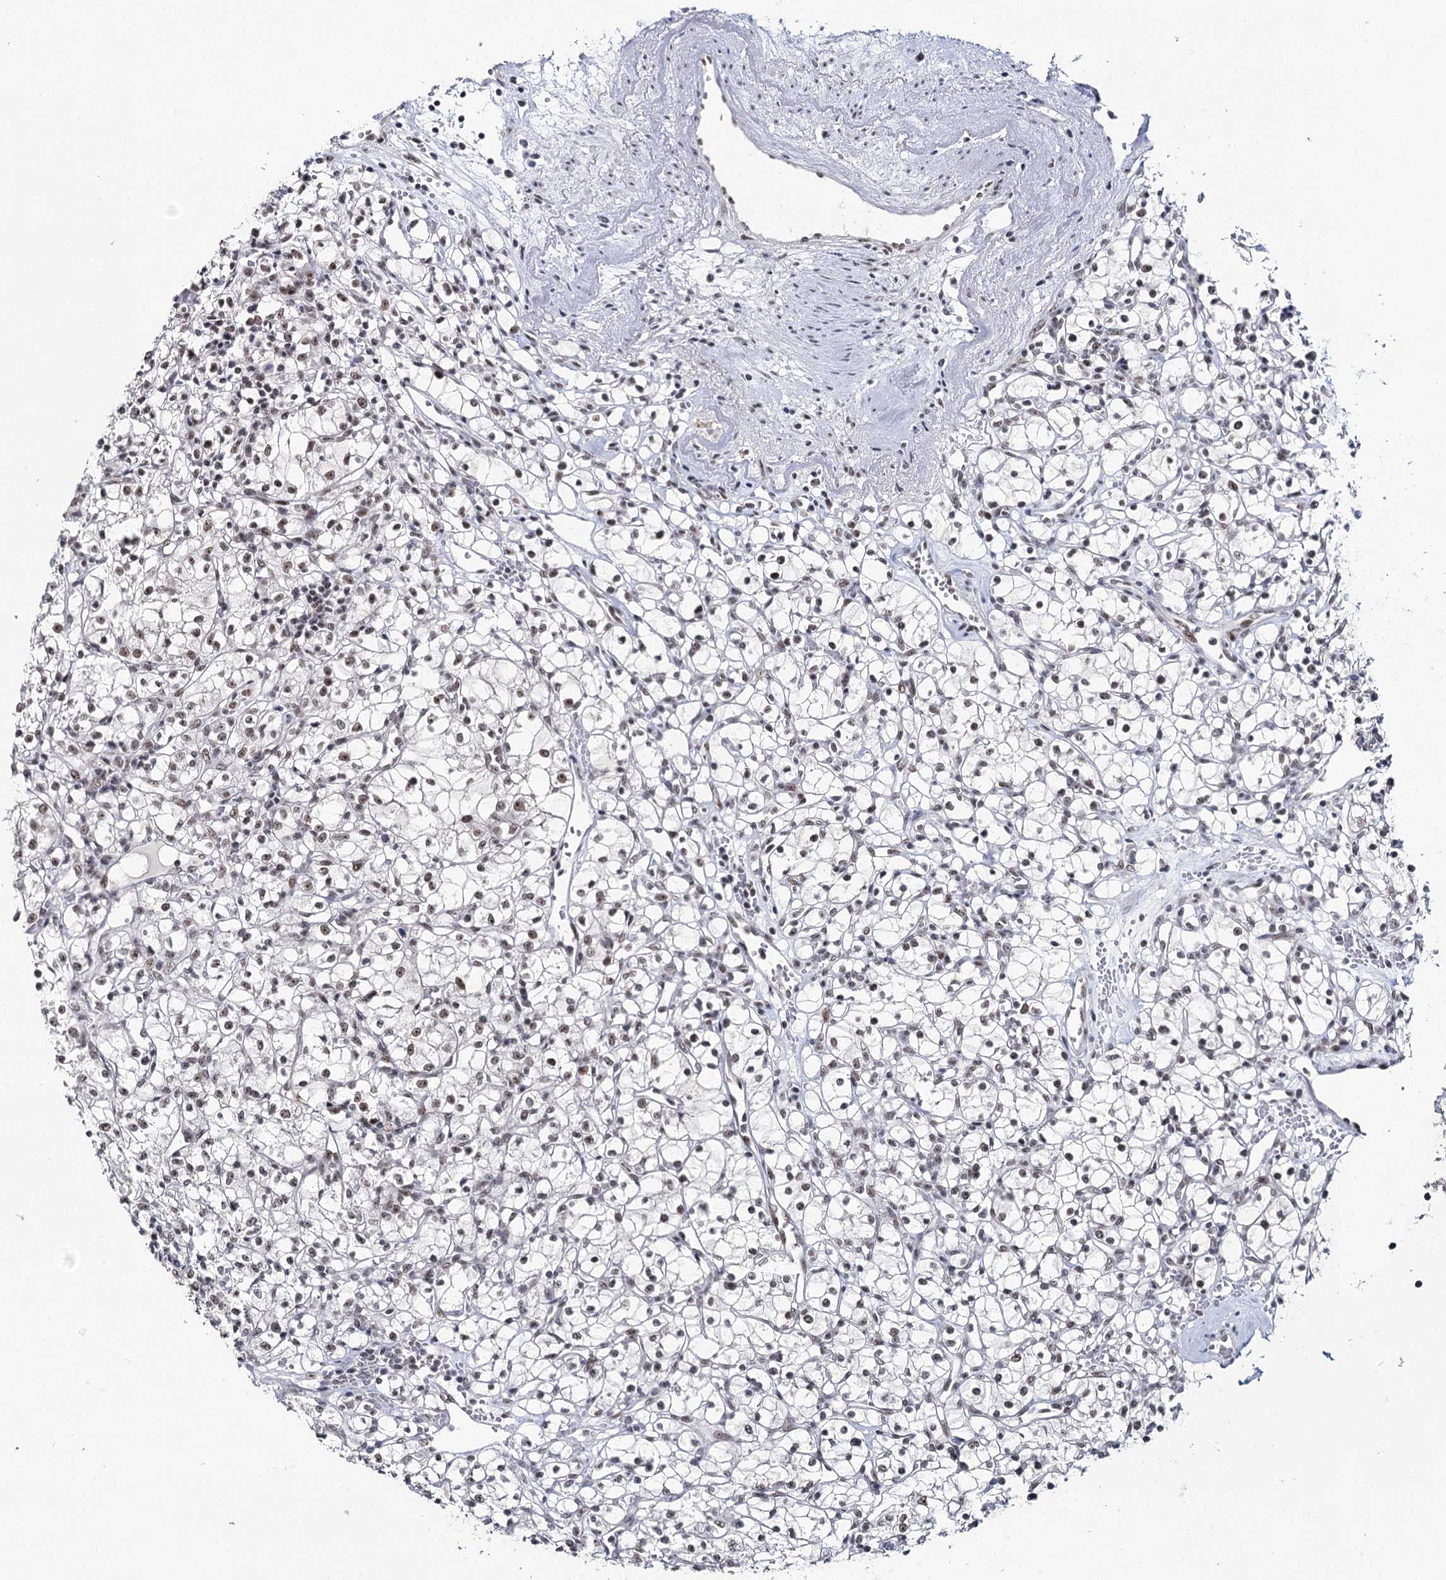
{"staining": {"intensity": "moderate", "quantity": ">75%", "location": "nuclear"}, "tissue": "renal cancer", "cell_type": "Tumor cells", "image_type": "cancer", "snomed": [{"axis": "morphology", "description": "Adenocarcinoma, NOS"}, {"axis": "topography", "description": "Kidney"}], "caption": "There is medium levels of moderate nuclear positivity in tumor cells of adenocarcinoma (renal), as demonstrated by immunohistochemical staining (brown color).", "gene": "SCAF8", "patient": {"sex": "female", "age": 59}}